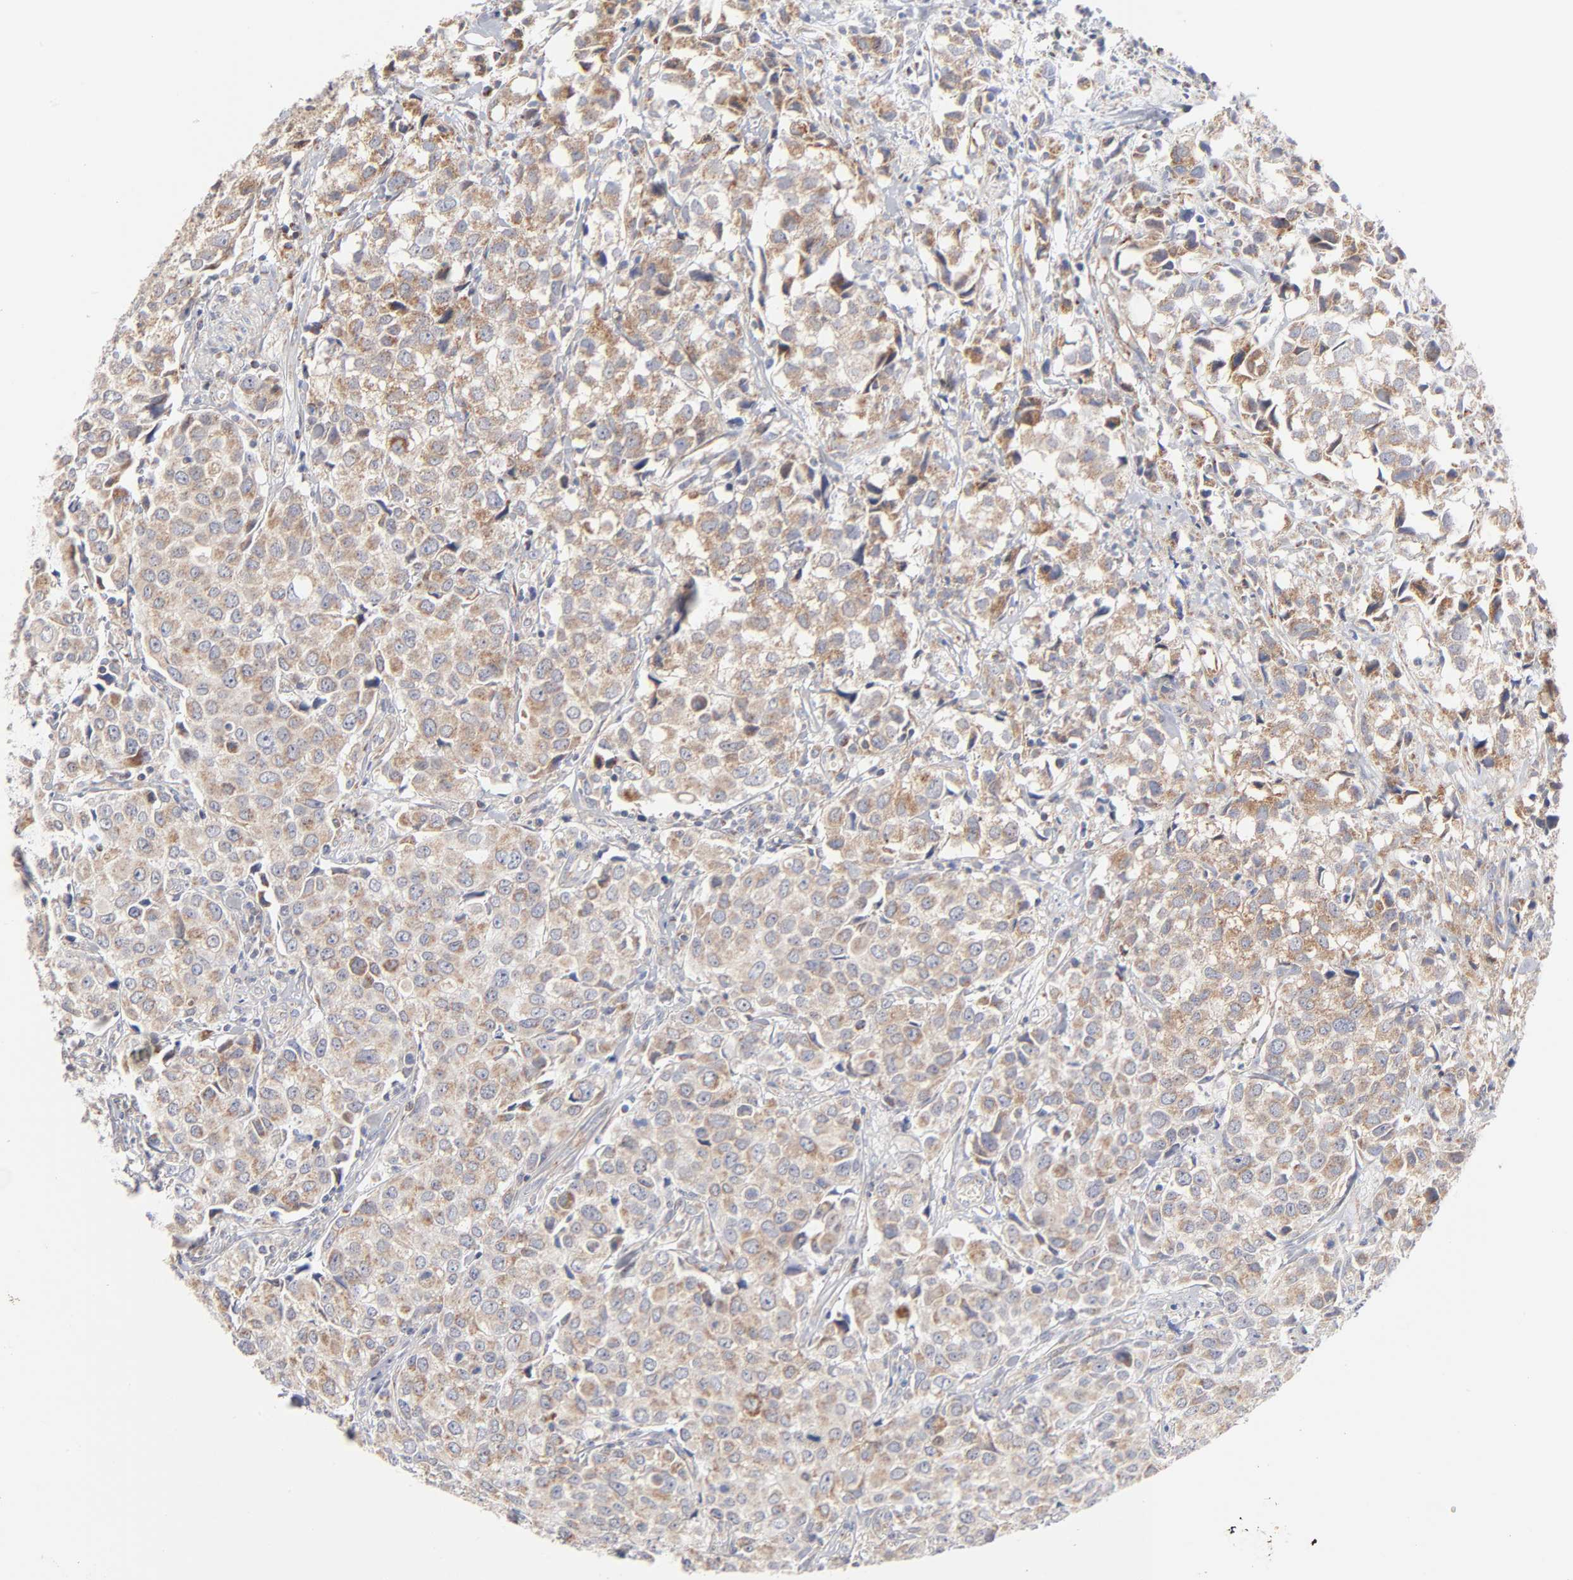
{"staining": {"intensity": "moderate", "quantity": ">75%", "location": "cytoplasmic/membranous"}, "tissue": "urothelial cancer", "cell_type": "Tumor cells", "image_type": "cancer", "snomed": [{"axis": "morphology", "description": "Urothelial carcinoma, High grade"}, {"axis": "topography", "description": "Urinary bladder"}], "caption": "A brown stain highlights moderate cytoplasmic/membranous expression of a protein in urothelial carcinoma (high-grade) tumor cells.", "gene": "MRPL58", "patient": {"sex": "female", "age": 75}}